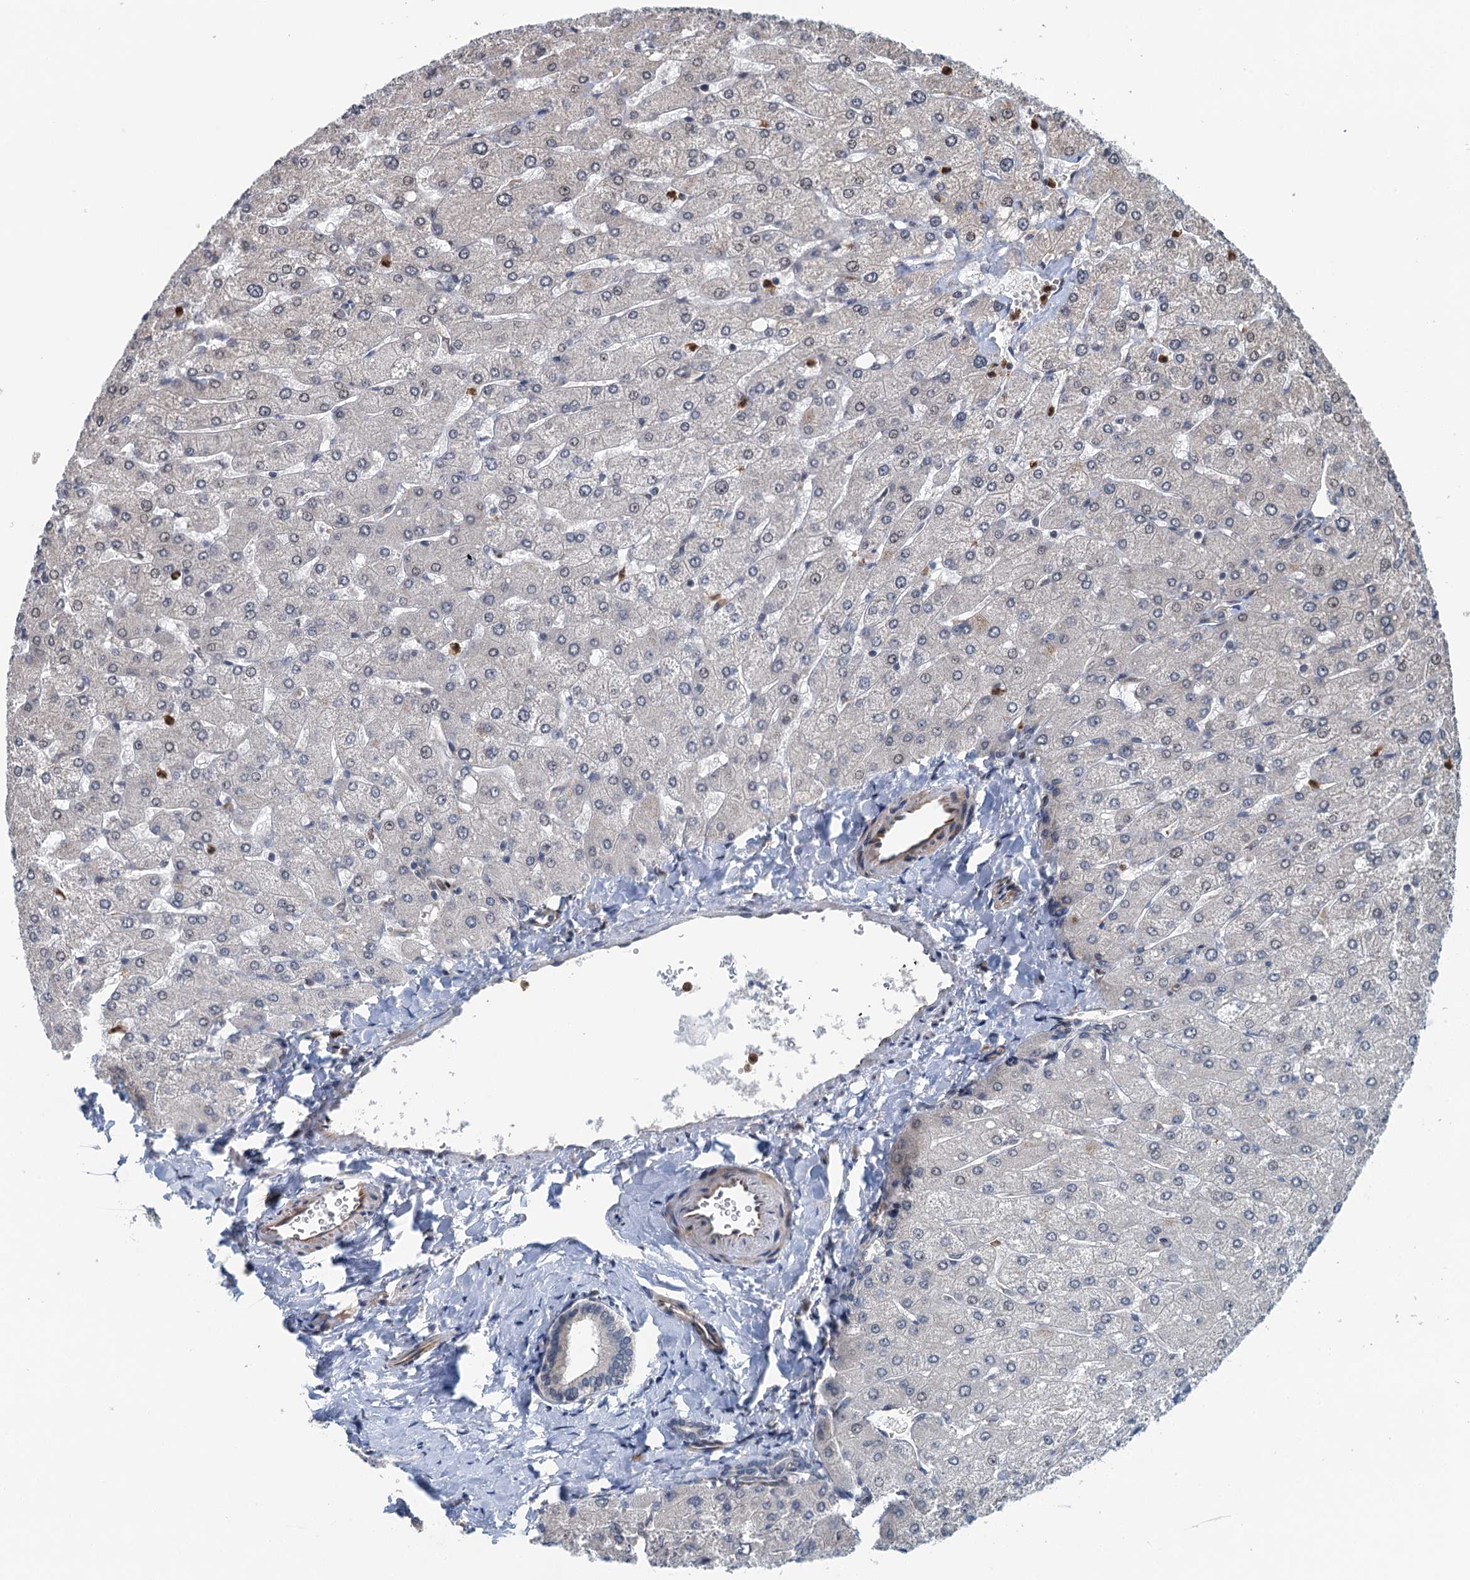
{"staining": {"intensity": "negative", "quantity": "none", "location": "none"}, "tissue": "liver", "cell_type": "Cholangiocytes", "image_type": "normal", "snomed": [{"axis": "morphology", "description": "Normal tissue, NOS"}, {"axis": "topography", "description": "Liver"}], "caption": "This is an immunohistochemistry (IHC) histopathology image of unremarkable human liver. There is no staining in cholangiocytes.", "gene": "WHAMM", "patient": {"sex": "male", "age": 55}}